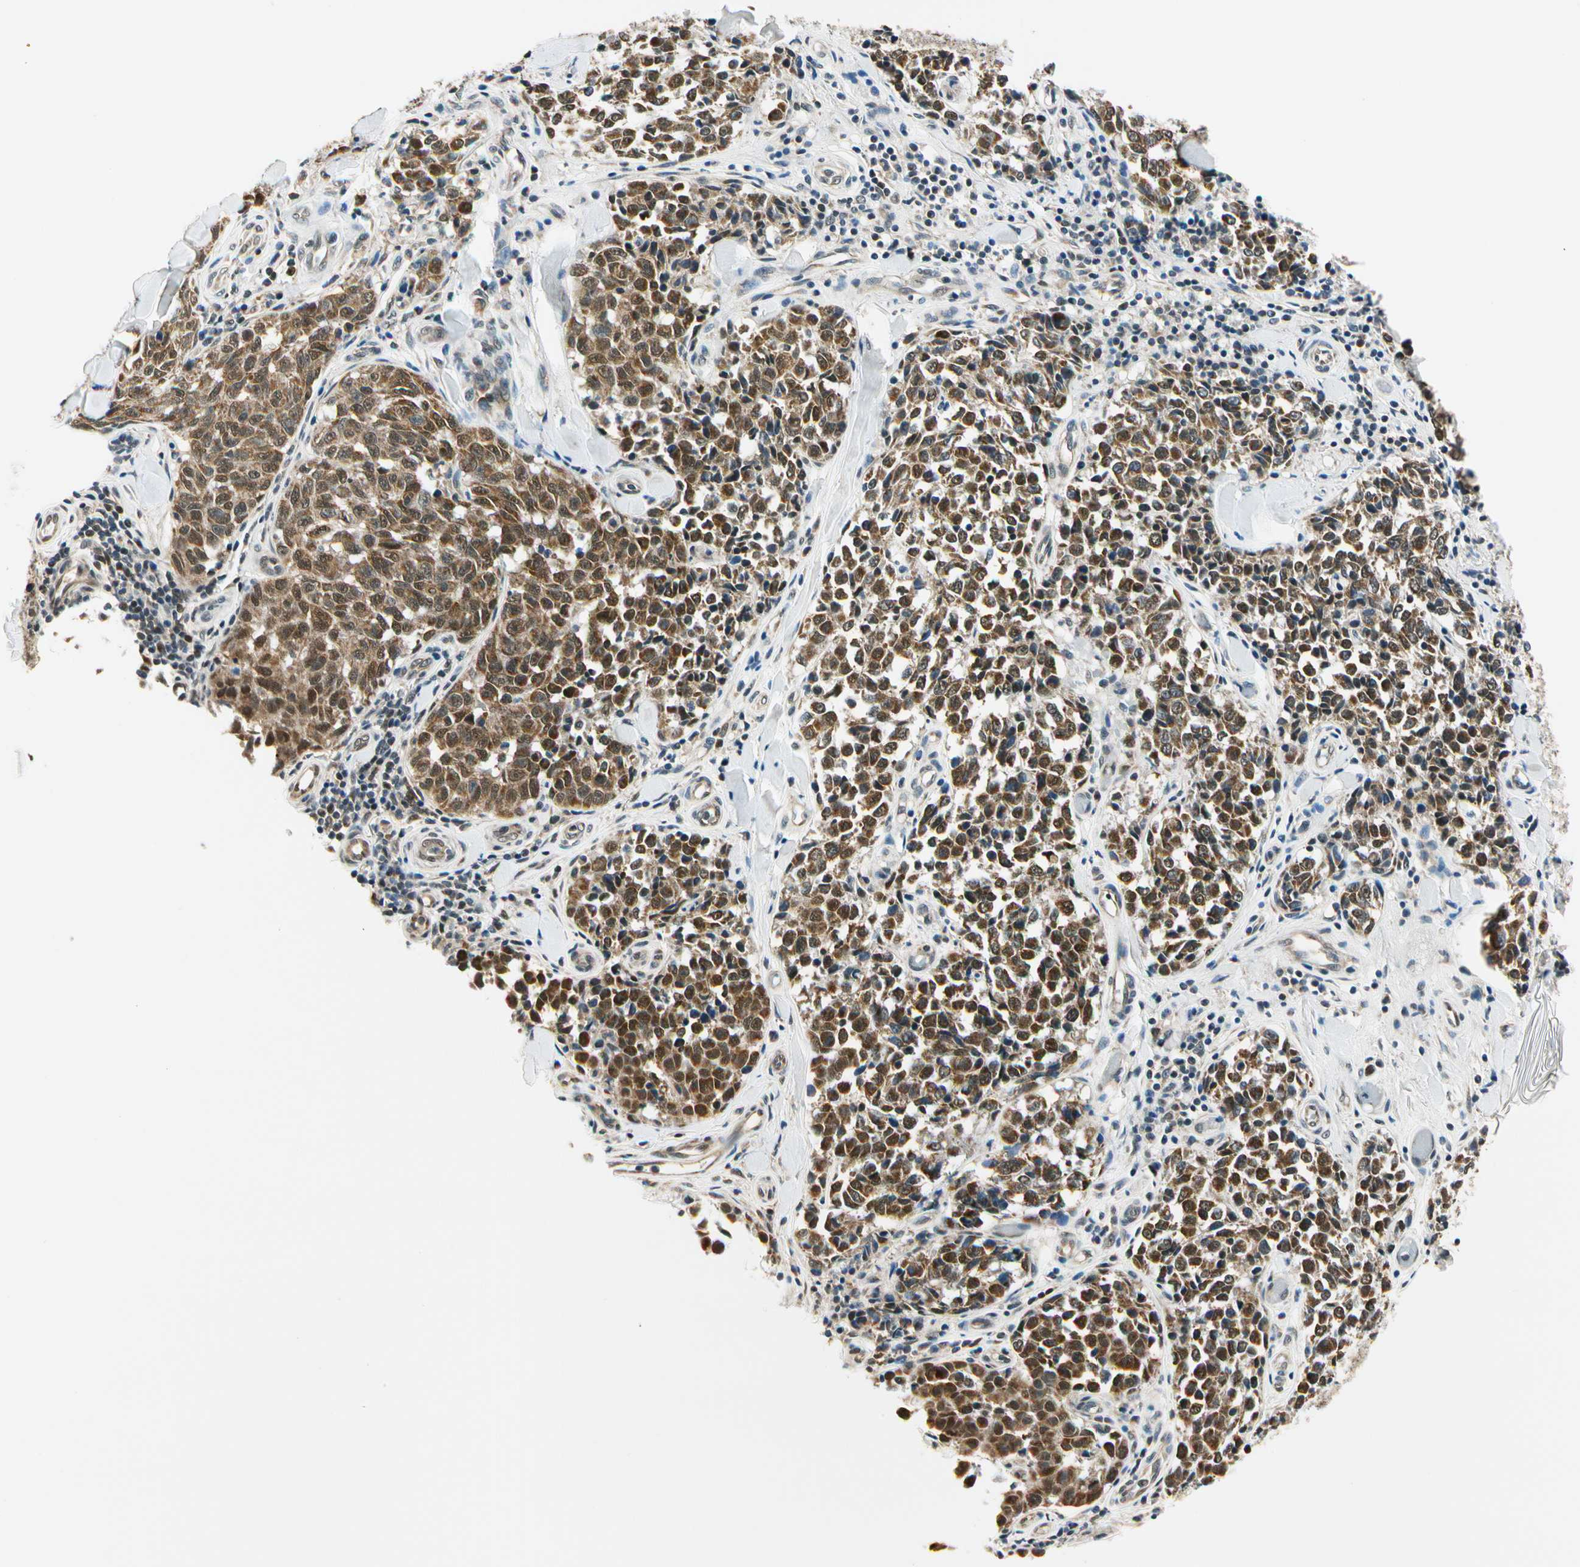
{"staining": {"intensity": "strong", "quantity": ">75%", "location": "cytoplasmic/membranous"}, "tissue": "melanoma", "cell_type": "Tumor cells", "image_type": "cancer", "snomed": [{"axis": "morphology", "description": "Malignant melanoma, NOS"}, {"axis": "topography", "description": "Skin"}], "caption": "IHC histopathology image of neoplastic tissue: human malignant melanoma stained using IHC exhibits high levels of strong protein expression localized specifically in the cytoplasmic/membranous of tumor cells, appearing as a cytoplasmic/membranous brown color.", "gene": "PDK2", "patient": {"sex": "female", "age": 64}}